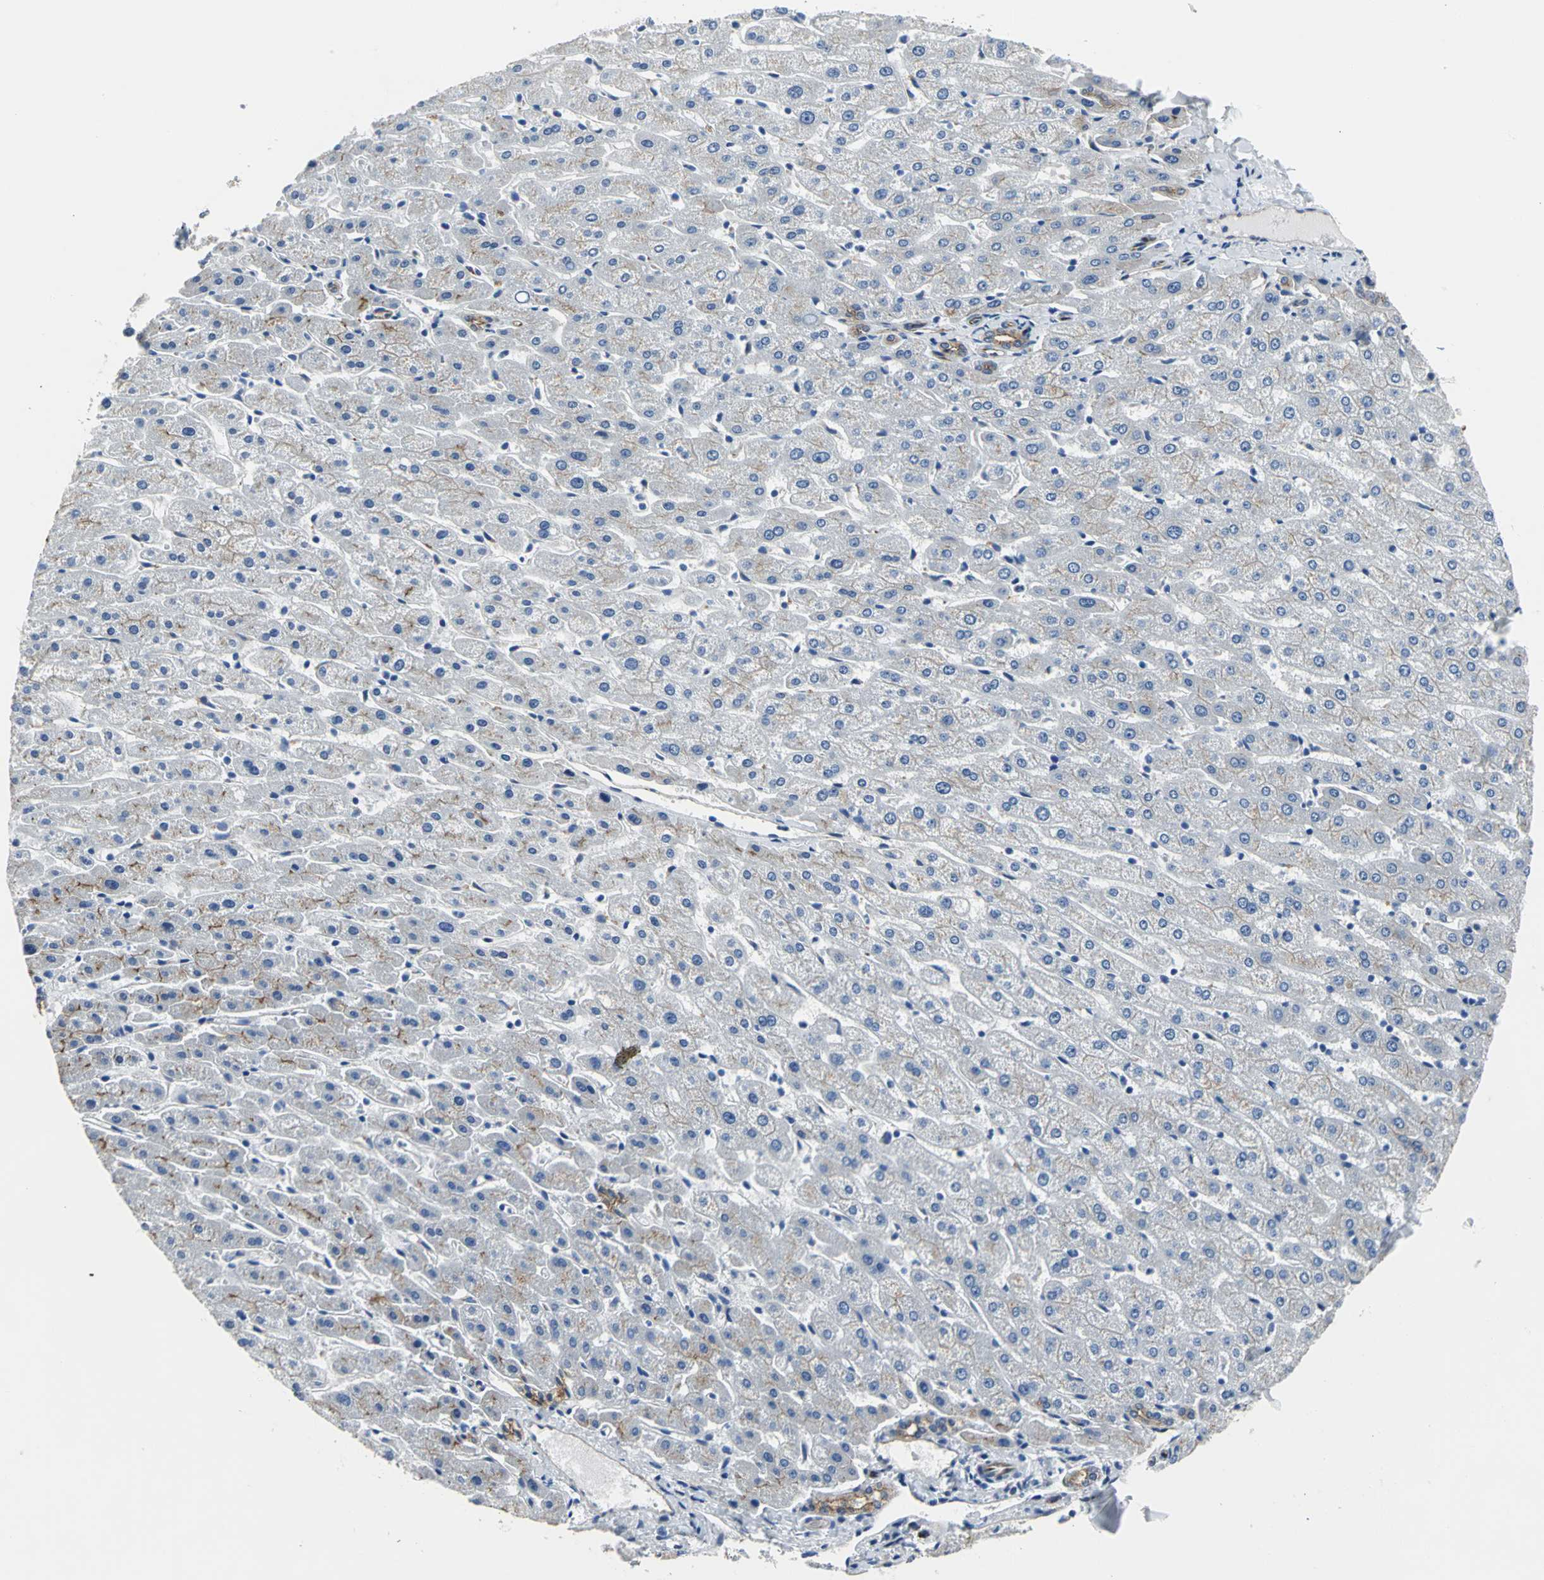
{"staining": {"intensity": "moderate", "quantity": ">75%", "location": "cytoplasmic/membranous"}, "tissue": "liver", "cell_type": "Cholangiocytes", "image_type": "normal", "snomed": [{"axis": "morphology", "description": "Normal tissue, NOS"}, {"axis": "morphology", "description": "Fibrosis, NOS"}, {"axis": "topography", "description": "Liver"}], "caption": "Immunohistochemical staining of normal liver displays >75% levels of moderate cytoplasmic/membranous protein expression in approximately >75% of cholangiocytes.", "gene": "ENSG00000285130", "patient": {"sex": "female", "age": 29}}